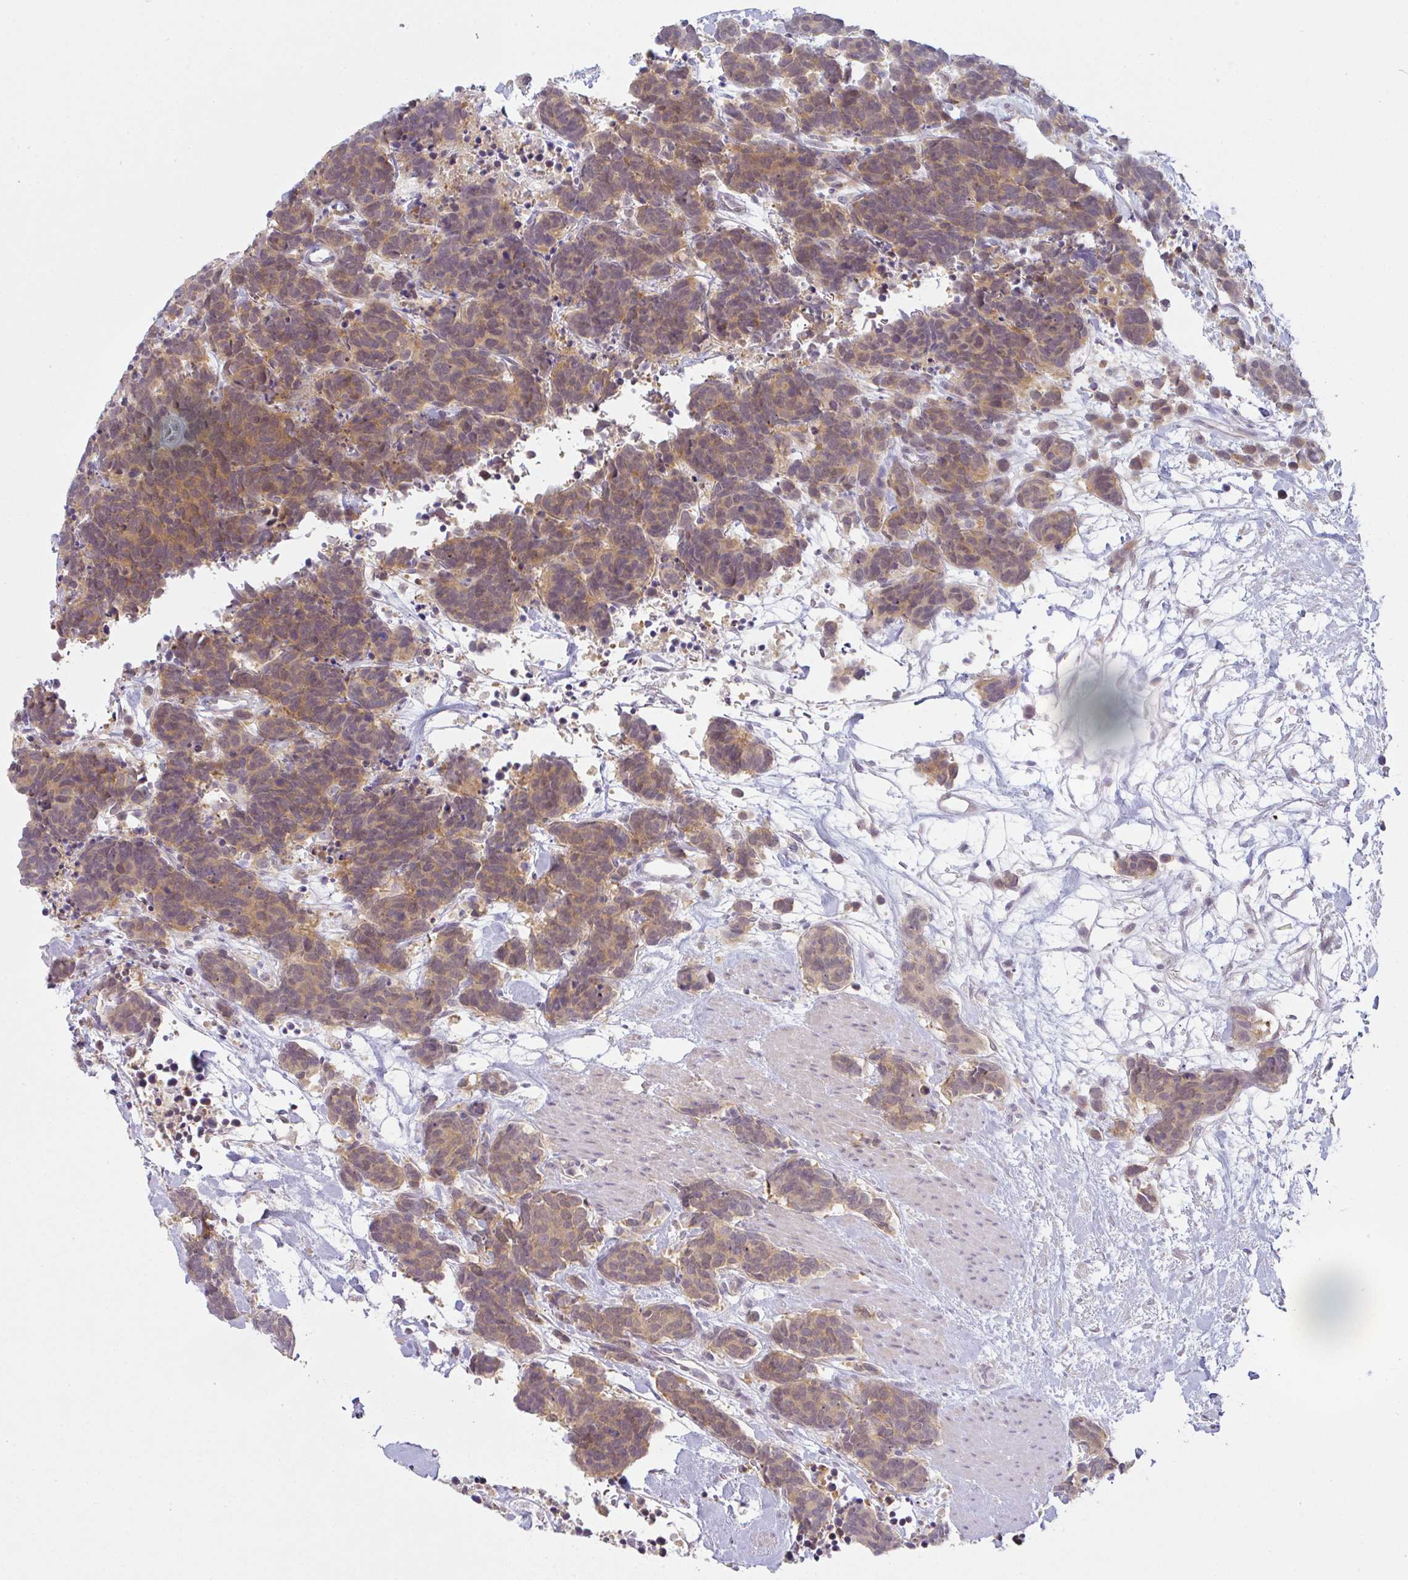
{"staining": {"intensity": "weak", "quantity": ">75%", "location": "cytoplasmic/membranous"}, "tissue": "carcinoid", "cell_type": "Tumor cells", "image_type": "cancer", "snomed": [{"axis": "morphology", "description": "Carcinoma, NOS"}, {"axis": "morphology", "description": "Carcinoid, malignant, NOS"}, {"axis": "topography", "description": "Prostate"}], "caption": "This is a histology image of immunohistochemistry (IHC) staining of carcinoma, which shows weak staining in the cytoplasmic/membranous of tumor cells.", "gene": "CSE1L", "patient": {"sex": "male", "age": 57}}